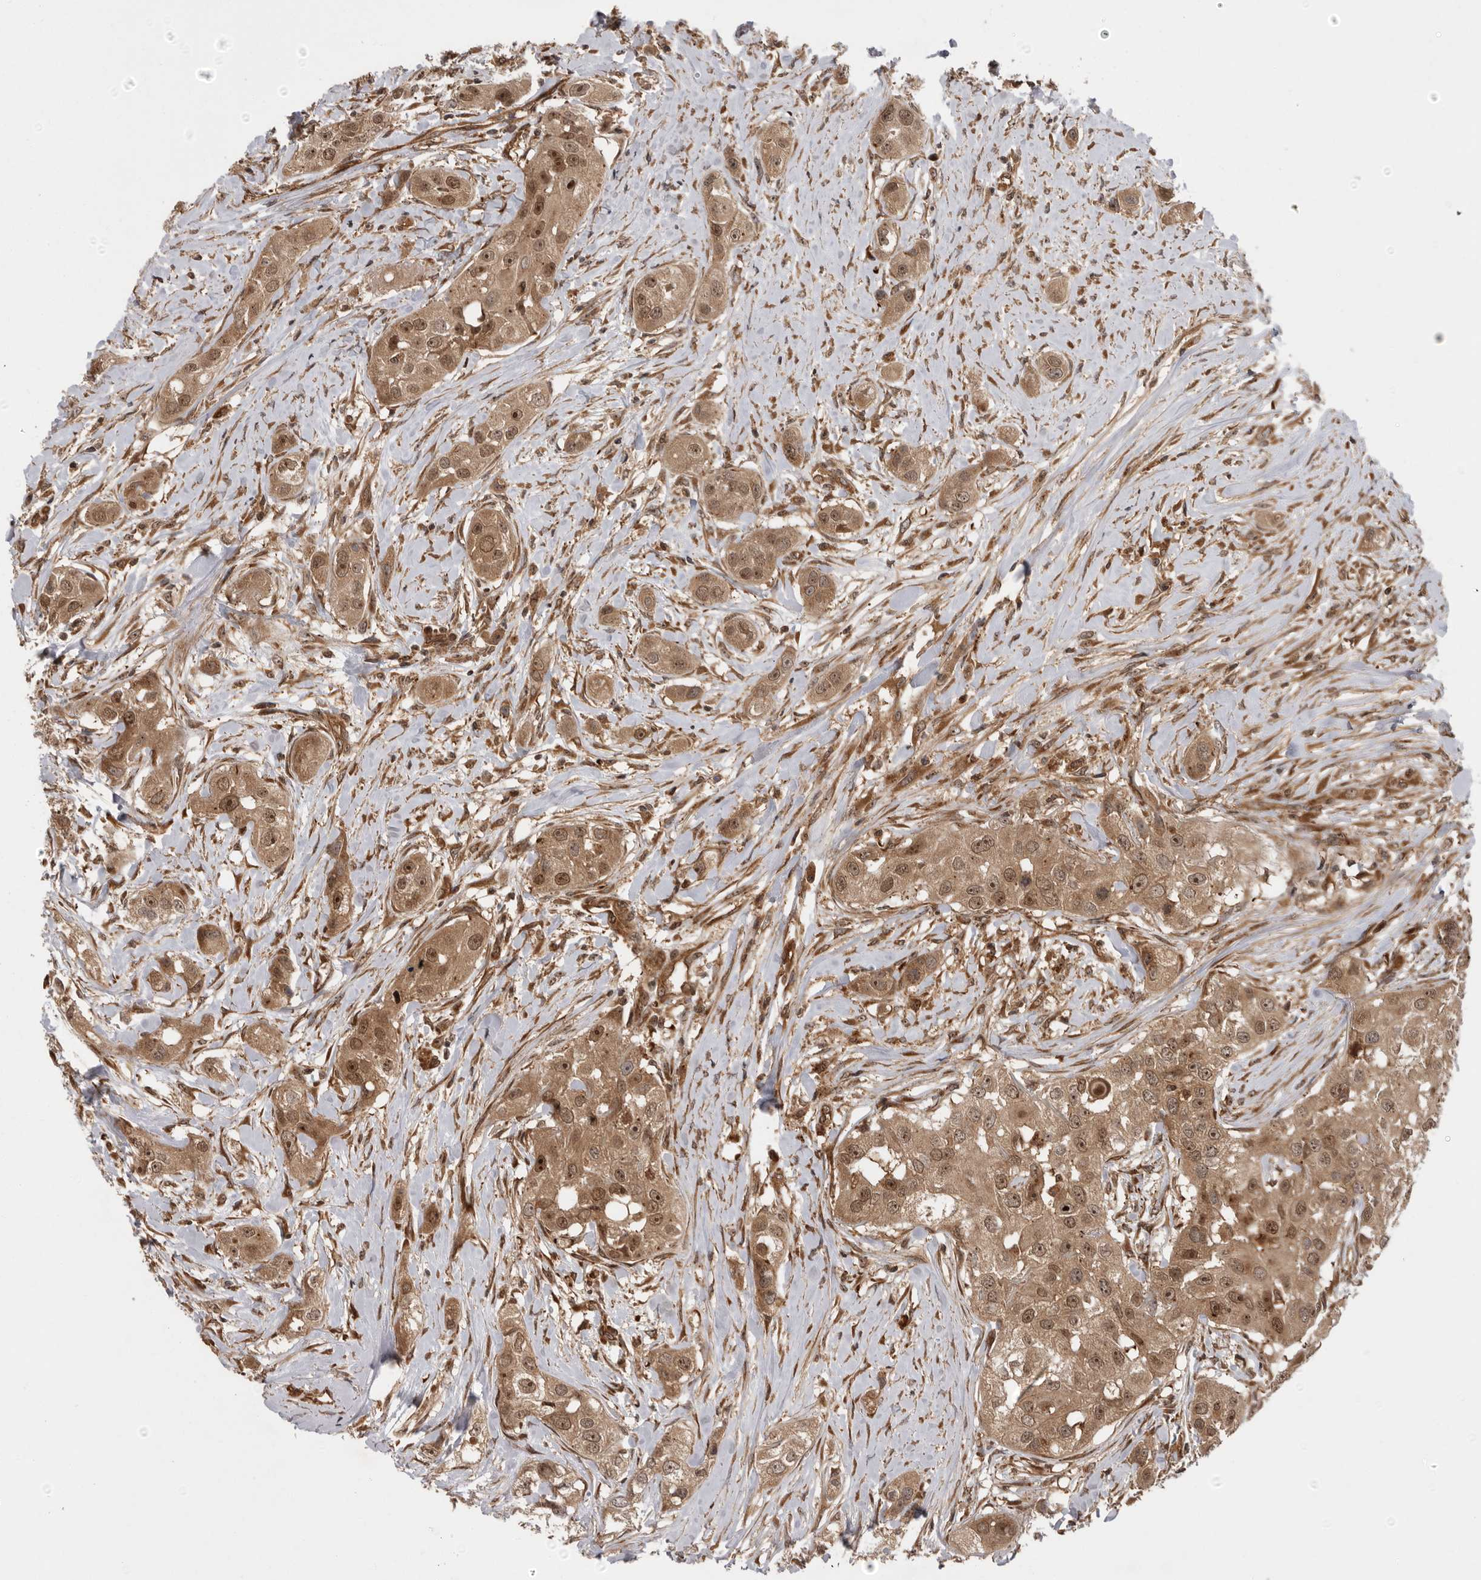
{"staining": {"intensity": "moderate", "quantity": ">75%", "location": "cytoplasmic/membranous,nuclear"}, "tissue": "head and neck cancer", "cell_type": "Tumor cells", "image_type": "cancer", "snomed": [{"axis": "morphology", "description": "Normal tissue, NOS"}, {"axis": "morphology", "description": "Squamous cell carcinoma, NOS"}, {"axis": "topography", "description": "Skeletal muscle"}, {"axis": "topography", "description": "Head-Neck"}], "caption": "Immunohistochemistry photomicrograph of human squamous cell carcinoma (head and neck) stained for a protein (brown), which shows medium levels of moderate cytoplasmic/membranous and nuclear positivity in about >75% of tumor cells.", "gene": "DHDDS", "patient": {"sex": "male", "age": 51}}